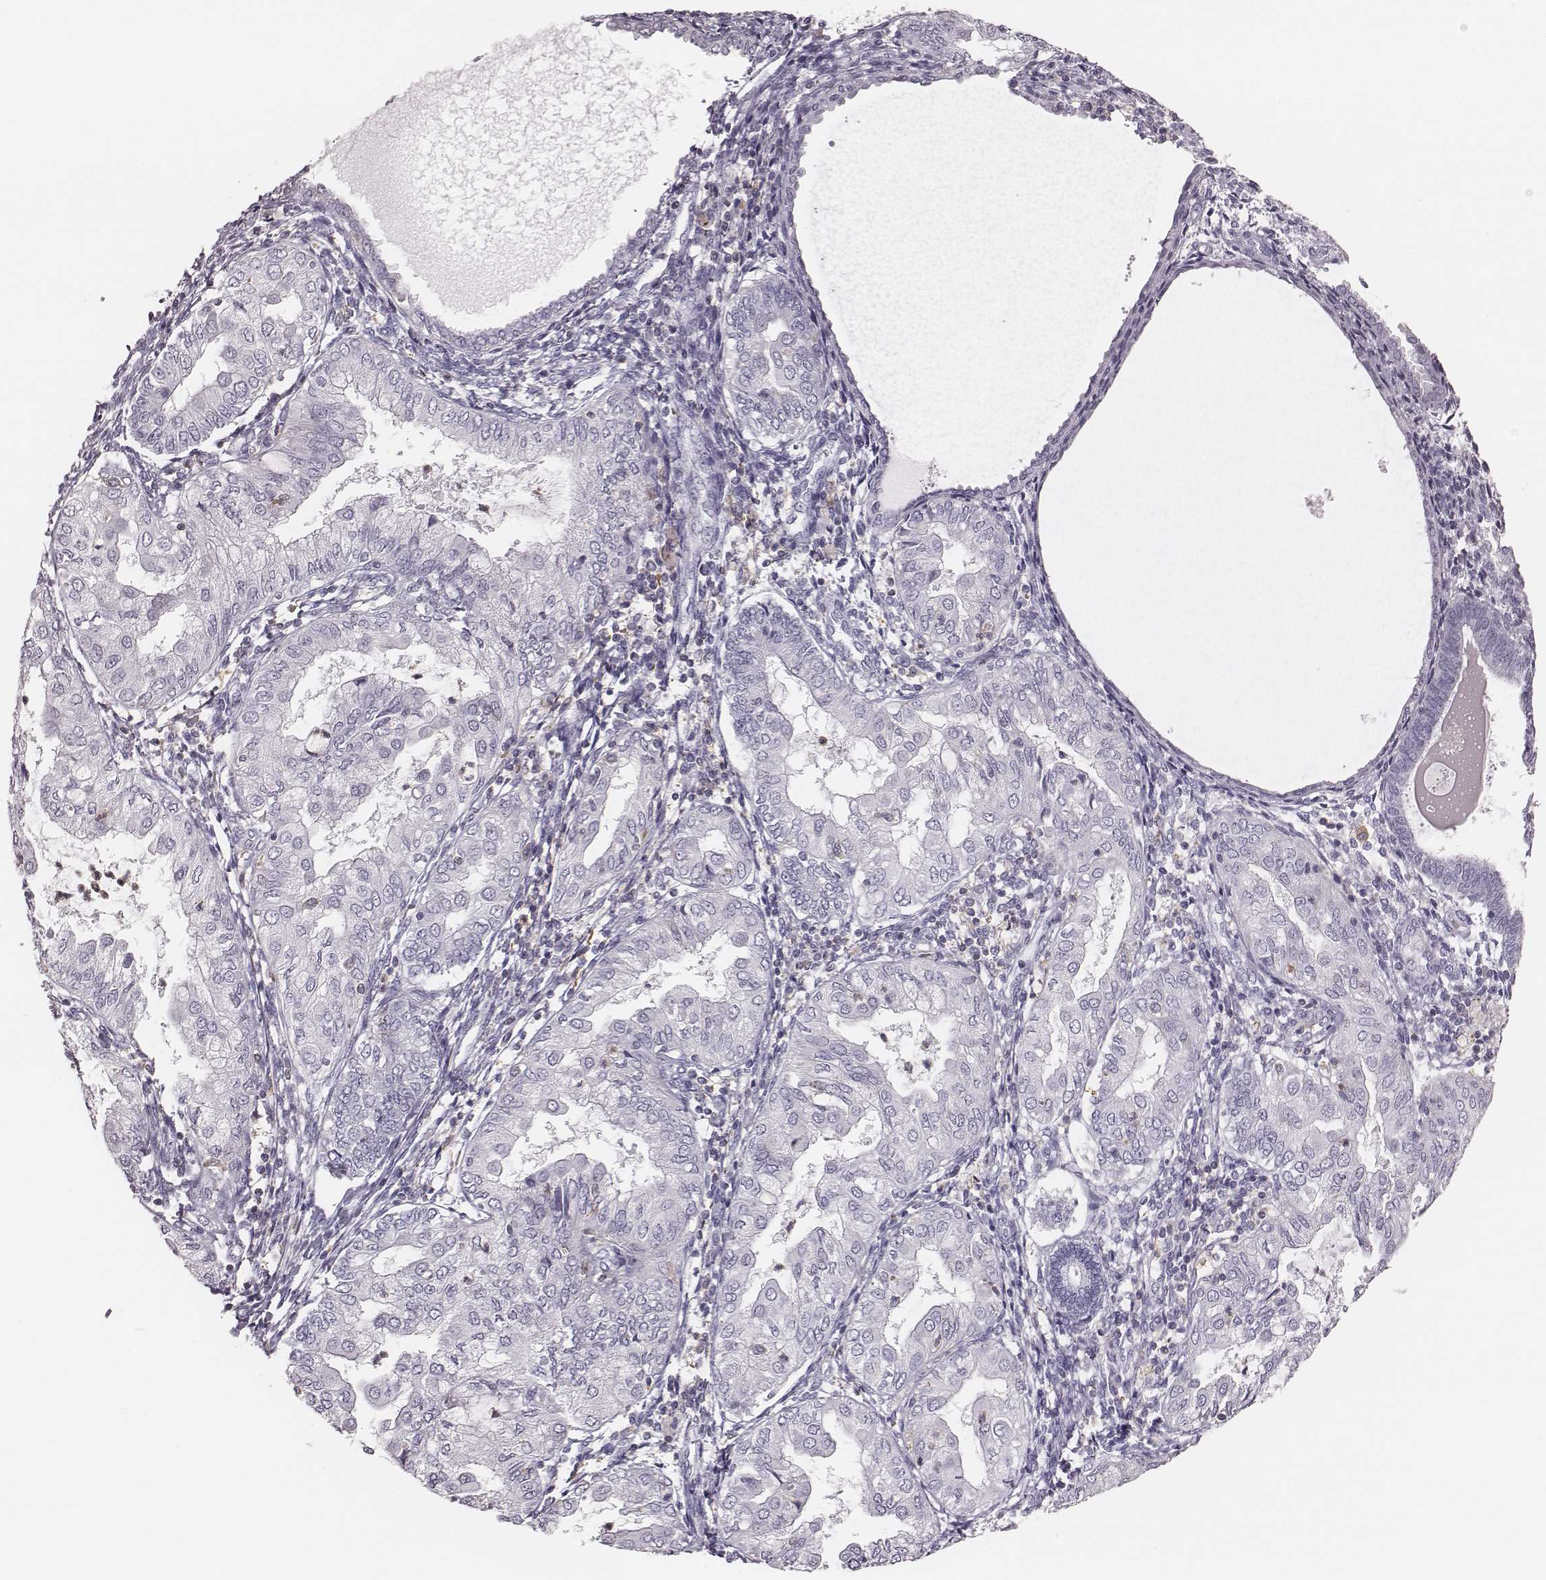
{"staining": {"intensity": "negative", "quantity": "none", "location": "none"}, "tissue": "endometrial cancer", "cell_type": "Tumor cells", "image_type": "cancer", "snomed": [{"axis": "morphology", "description": "Adenocarcinoma, NOS"}, {"axis": "topography", "description": "Endometrium"}], "caption": "Immunohistochemical staining of human endometrial adenocarcinoma shows no significant expression in tumor cells. Brightfield microscopy of immunohistochemistry stained with DAB (3,3'-diaminobenzidine) (brown) and hematoxylin (blue), captured at high magnification.", "gene": "ZNF365", "patient": {"sex": "female", "age": 68}}